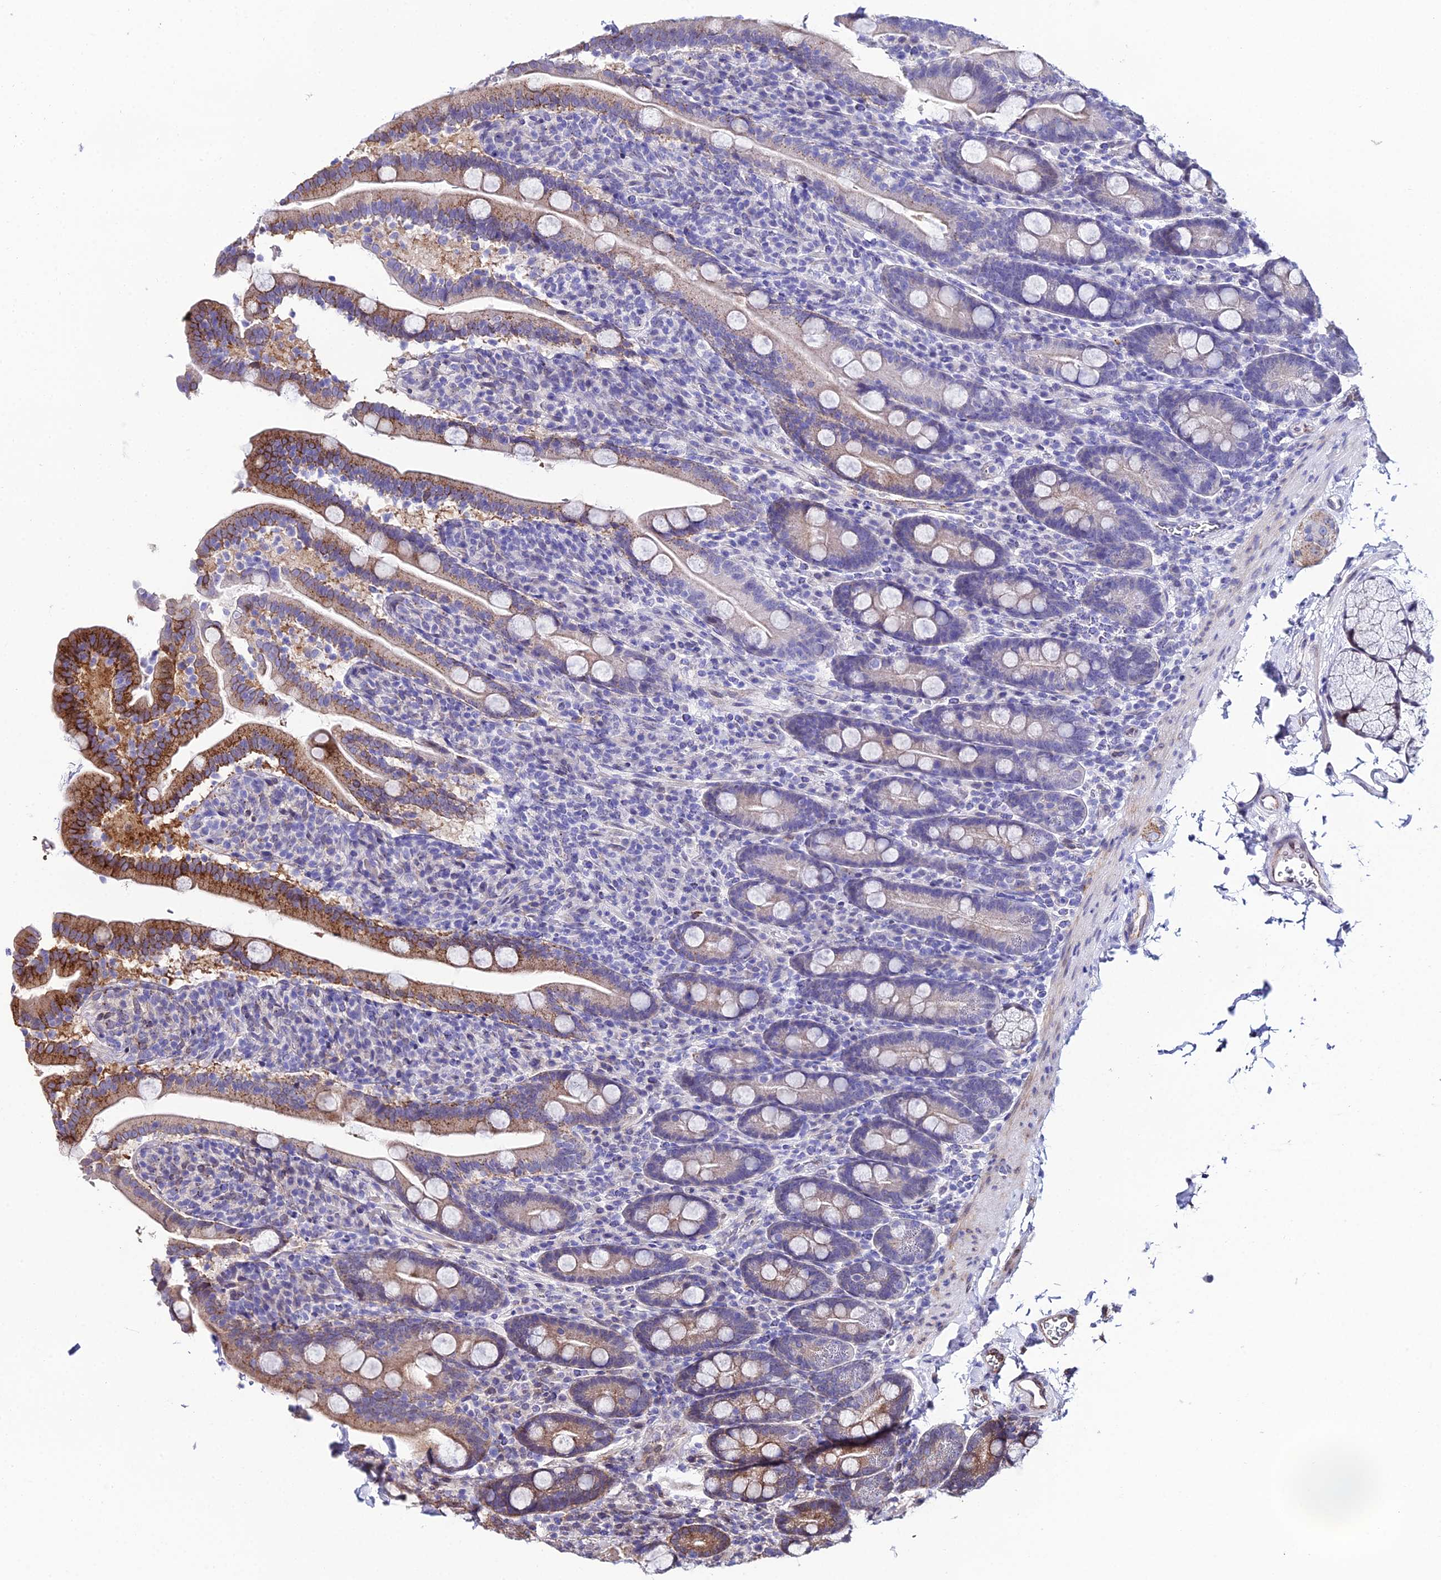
{"staining": {"intensity": "moderate", "quantity": "<25%", "location": "cytoplasmic/membranous"}, "tissue": "duodenum", "cell_type": "Glandular cells", "image_type": "normal", "snomed": [{"axis": "morphology", "description": "Normal tissue, NOS"}, {"axis": "topography", "description": "Duodenum"}], "caption": "A brown stain highlights moderate cytoplasmic/membranous staining of a protein in glandular cells of benign duodenum. The staining was performed using DAB (3,3'-diaminobenzidine) to visualize the protein expression in brown, while the nuclei were stained in blue with hematoxylin (Magnification: 20x).", "gene": "DDX19A", "patient": {"sex": "male", "age": 35}}